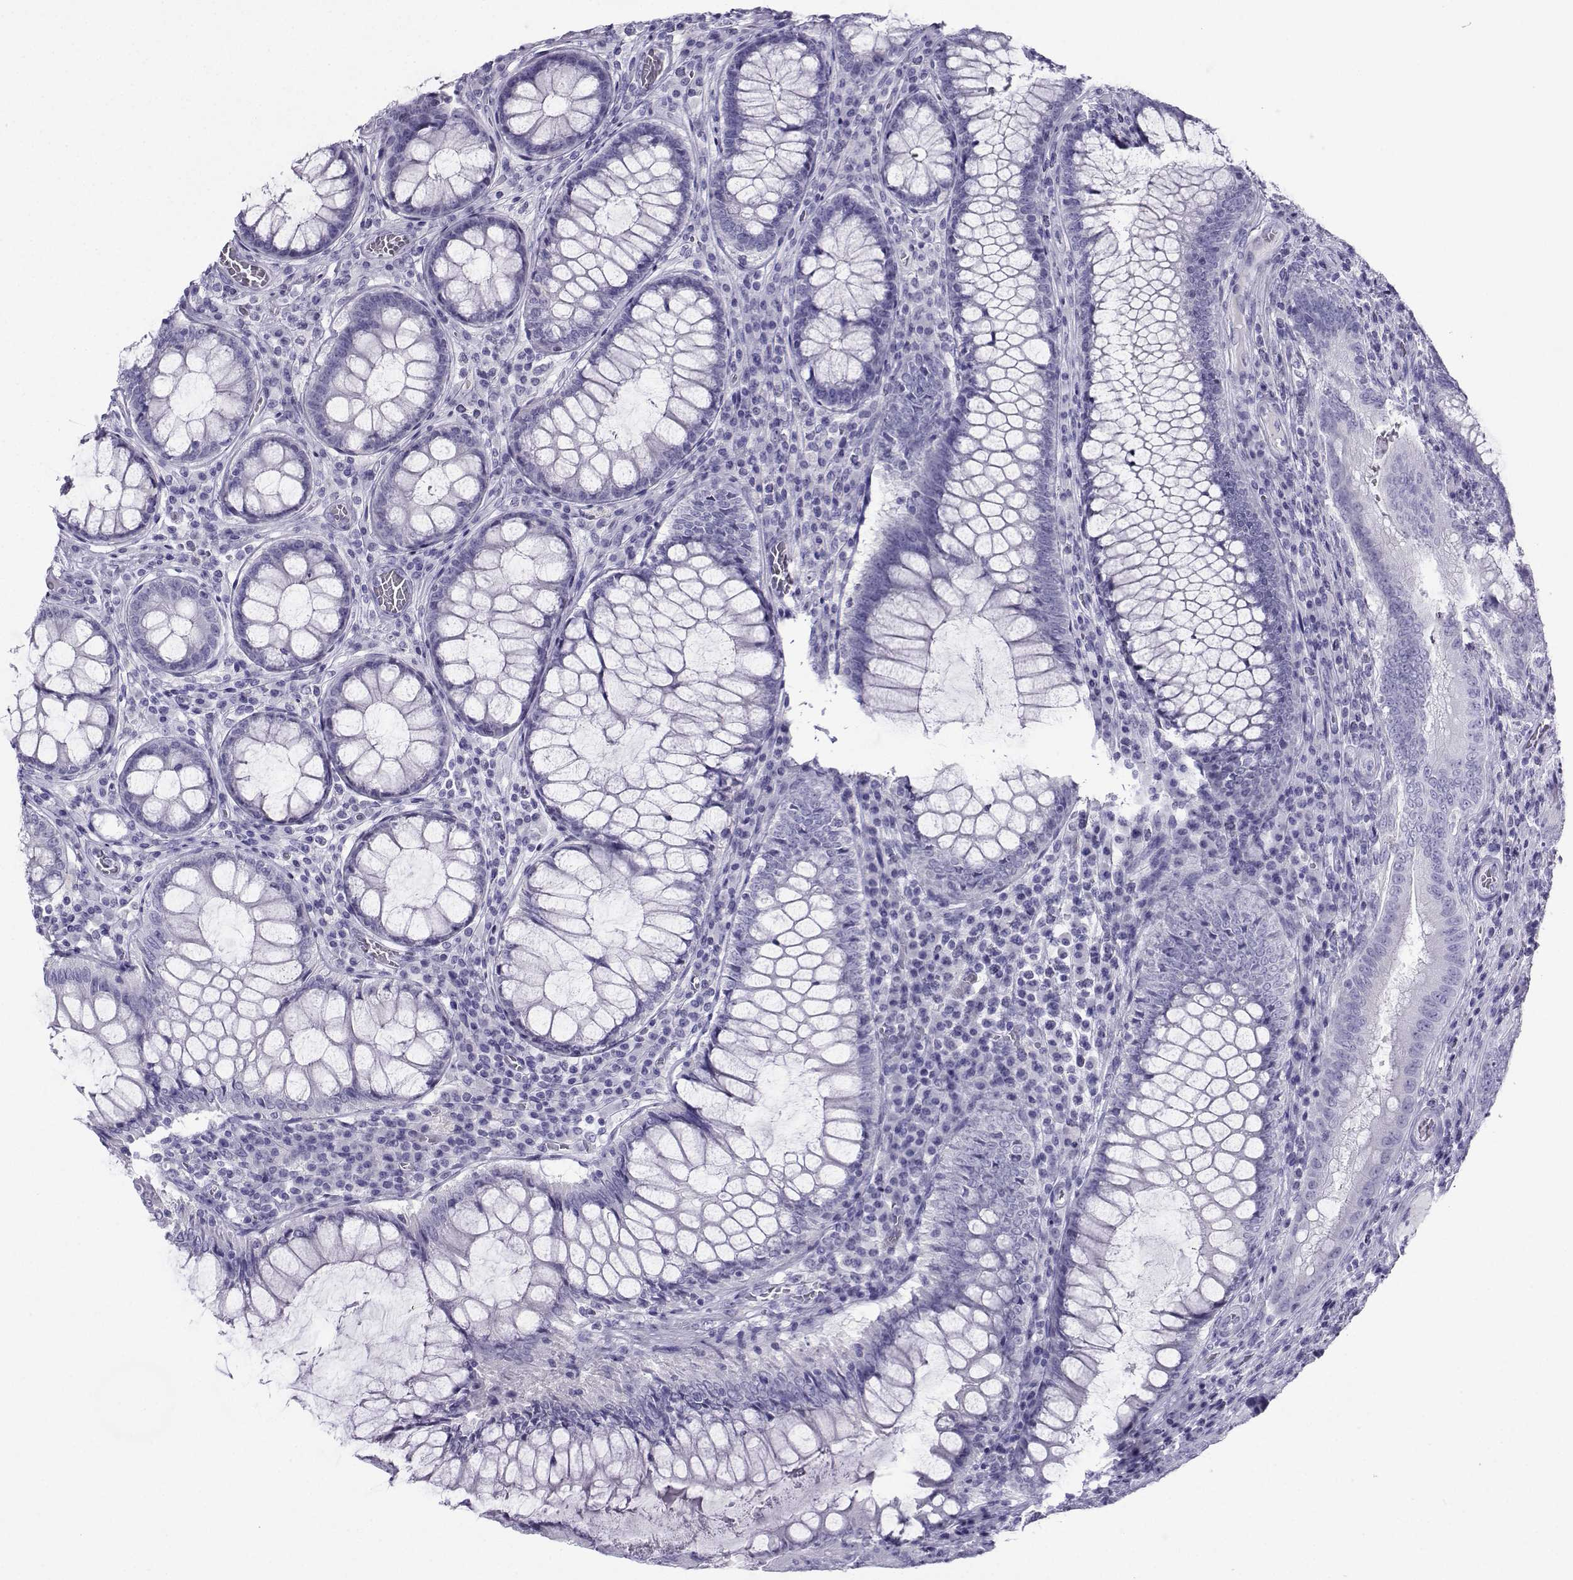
{"staining": {"intensity": "negative", "quantity": "none", "location": "none"}, "tissue": "colorectal cancer", "cell_type": "Tumor cells", "image_type": "cancer", "snomed": [{"axis": "morphology", "description": "Adenocarcinoma, NOS"}, {"axis": "topography", "description": "Colon"}], "caption": "Immunohistochemistry micrograph of human colorectal cancer stained for a protein (brown), which shows no staining in tumor cells.", "gene": "CRYBB1", "patient": {"sex": "female", "age": 86}}